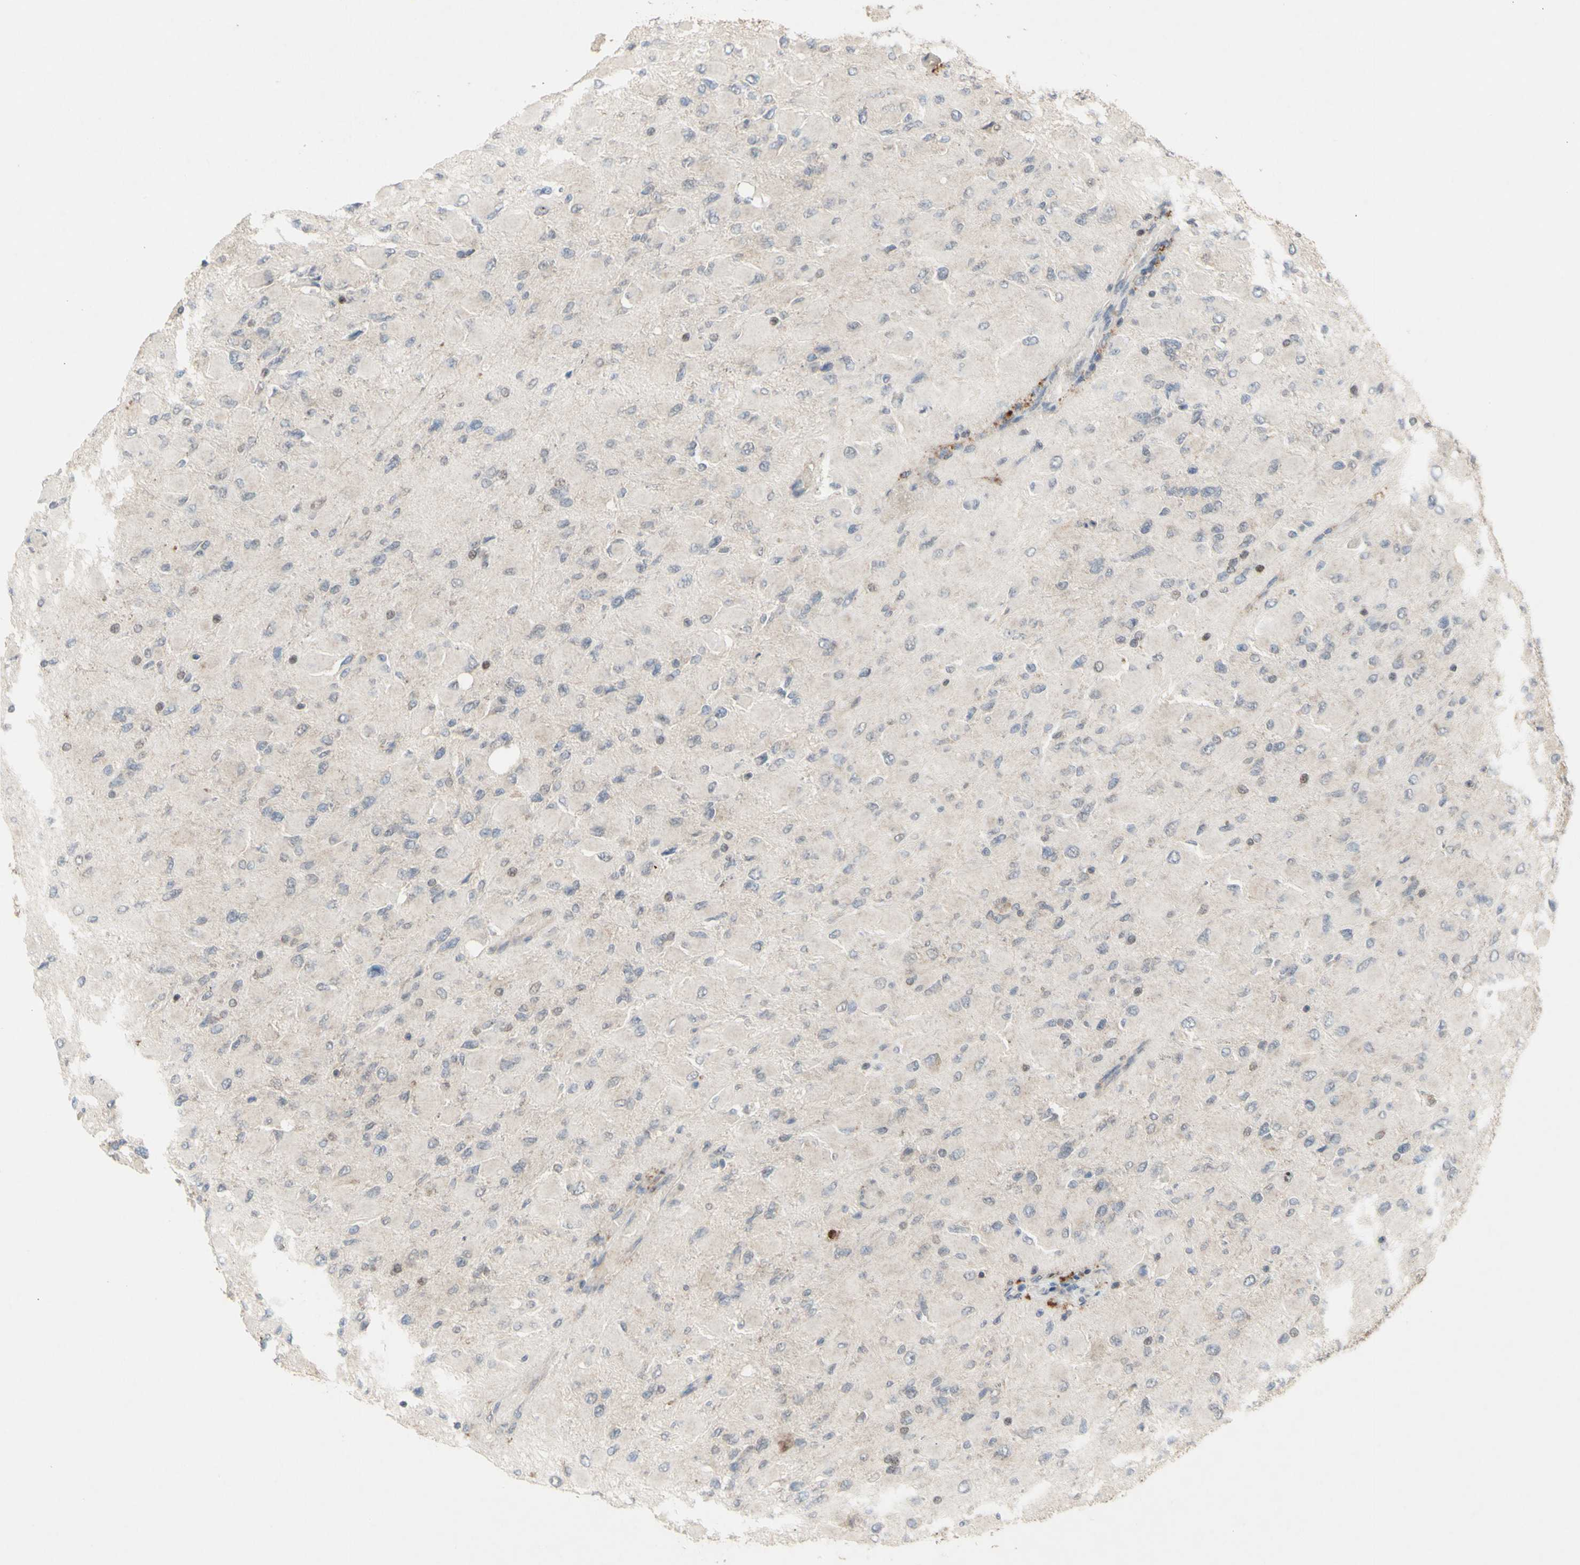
{"staining": {"intensity": "negative", "quantity": "none", "location": "none"}, "tissue": "glioma", "cell_type": "Tumor cells", "image_type": "cancer", "snomed": [{"axis": "morphology", "description": "Glioma, malignant, High grade"}, {"axis": "topography", "description": "Cerebral cortex"}], "caption": "DAB immunohistochemical staining of malignant glioma (high-grade) displays no significant expression in tumor cells. (Brightfield microscopy of DAB immunohistochemistry (IHC) at high magnification).", "gene": "NLRP1", "patient": {"sex": "female", "age": 36}}